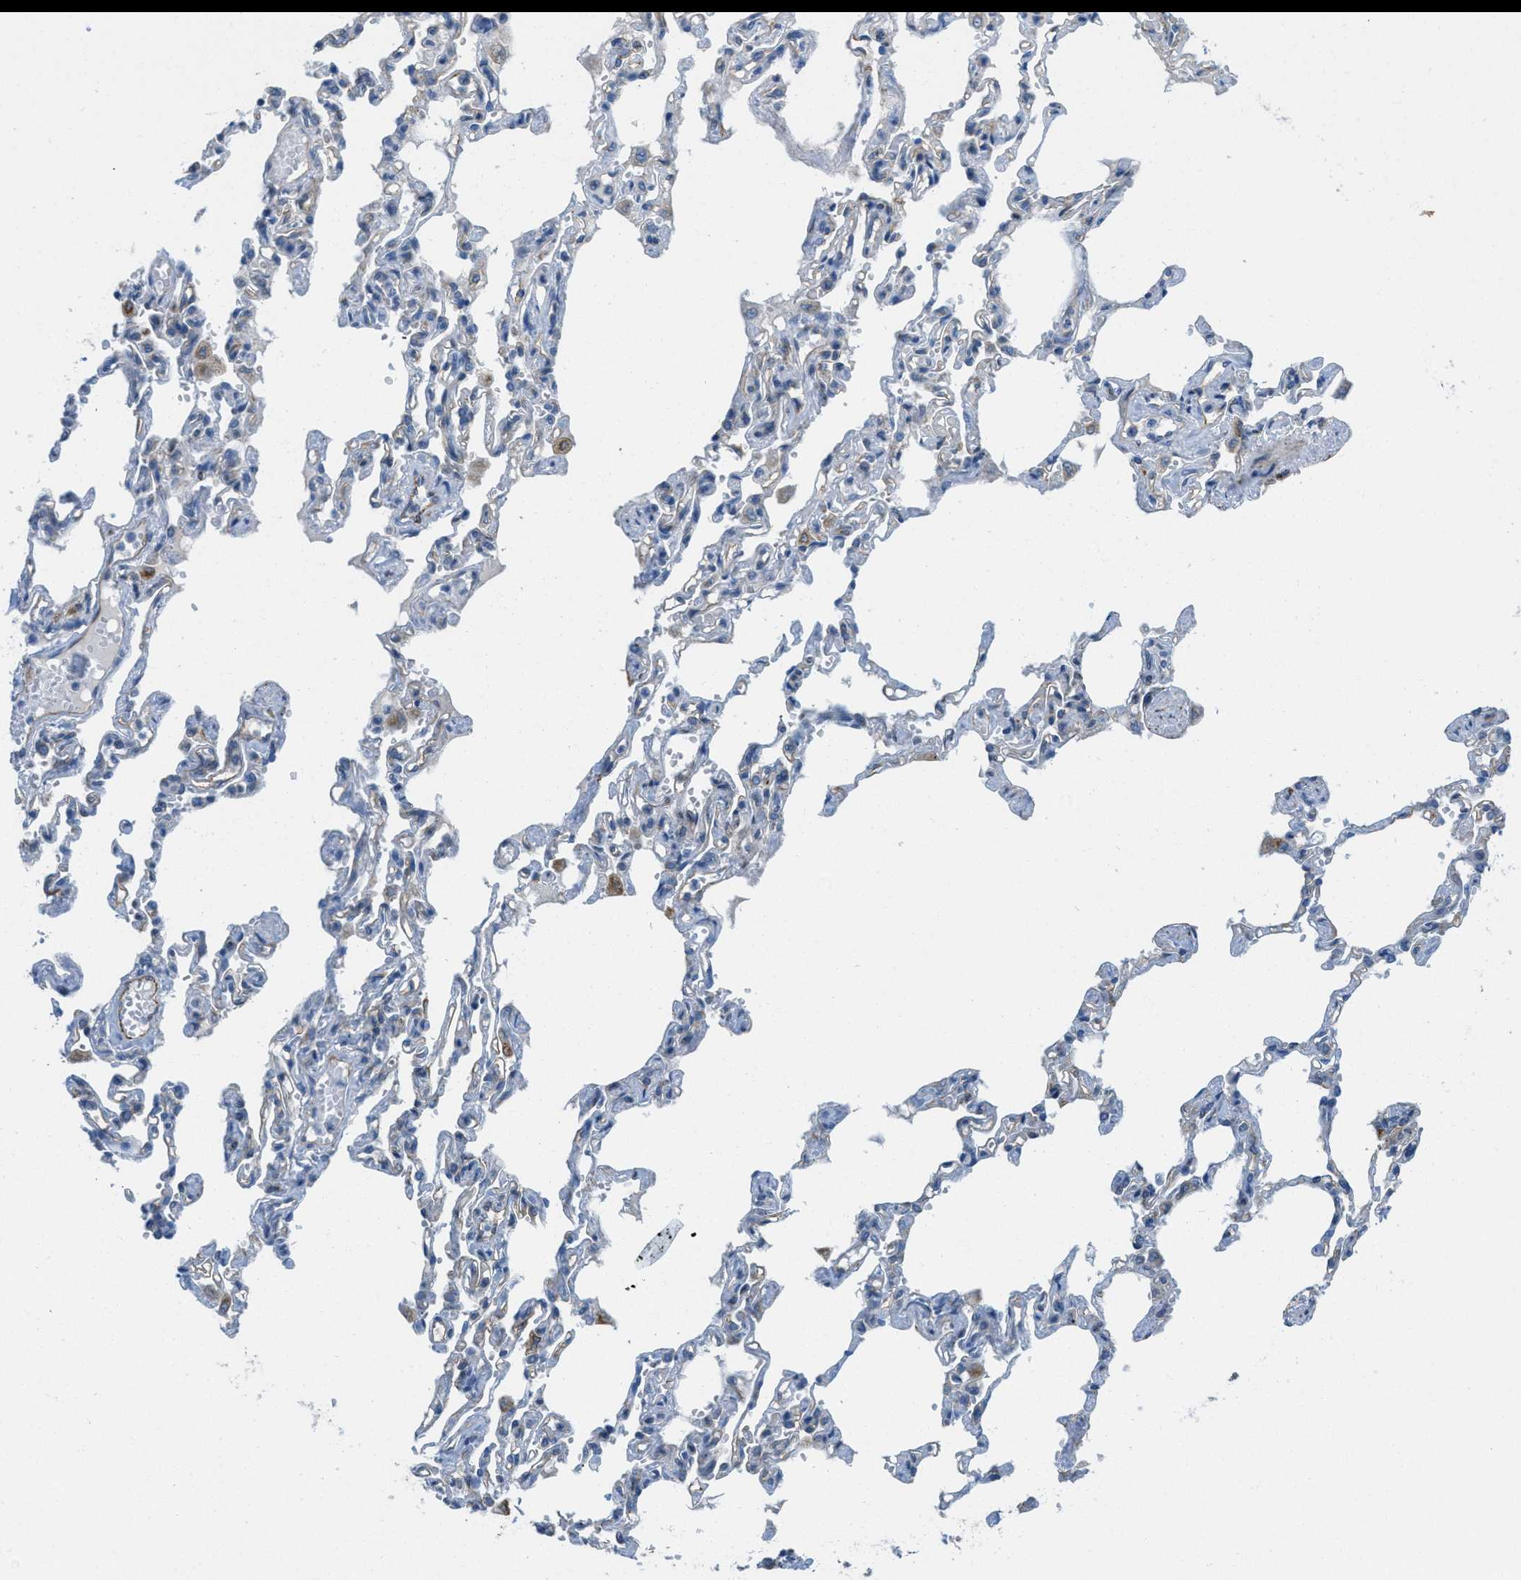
{"staining": {"intensity": "negative", "quantity": "none", "location": "none"}, "tissue": "lung", "cell_type": "Alveolar cells", "image_type": "normal", "snomed": [{"axis": "morphology", "description": "Normal tissue, NOS"}, {"axis": "topography", "description": "Lung"}], "caption": "IHC photomicrograph of benign lung stained for a protein (brown), which shows no expression in alveolar cells. (Stains: DAB (3,3'-diaminobenzidine) IHC with hematoxylin counter stain, Microscopy: brightfield microscopy at high magnification).", "gene": "BTN3A1", "patient": {"sex": "male", "age": 21}}